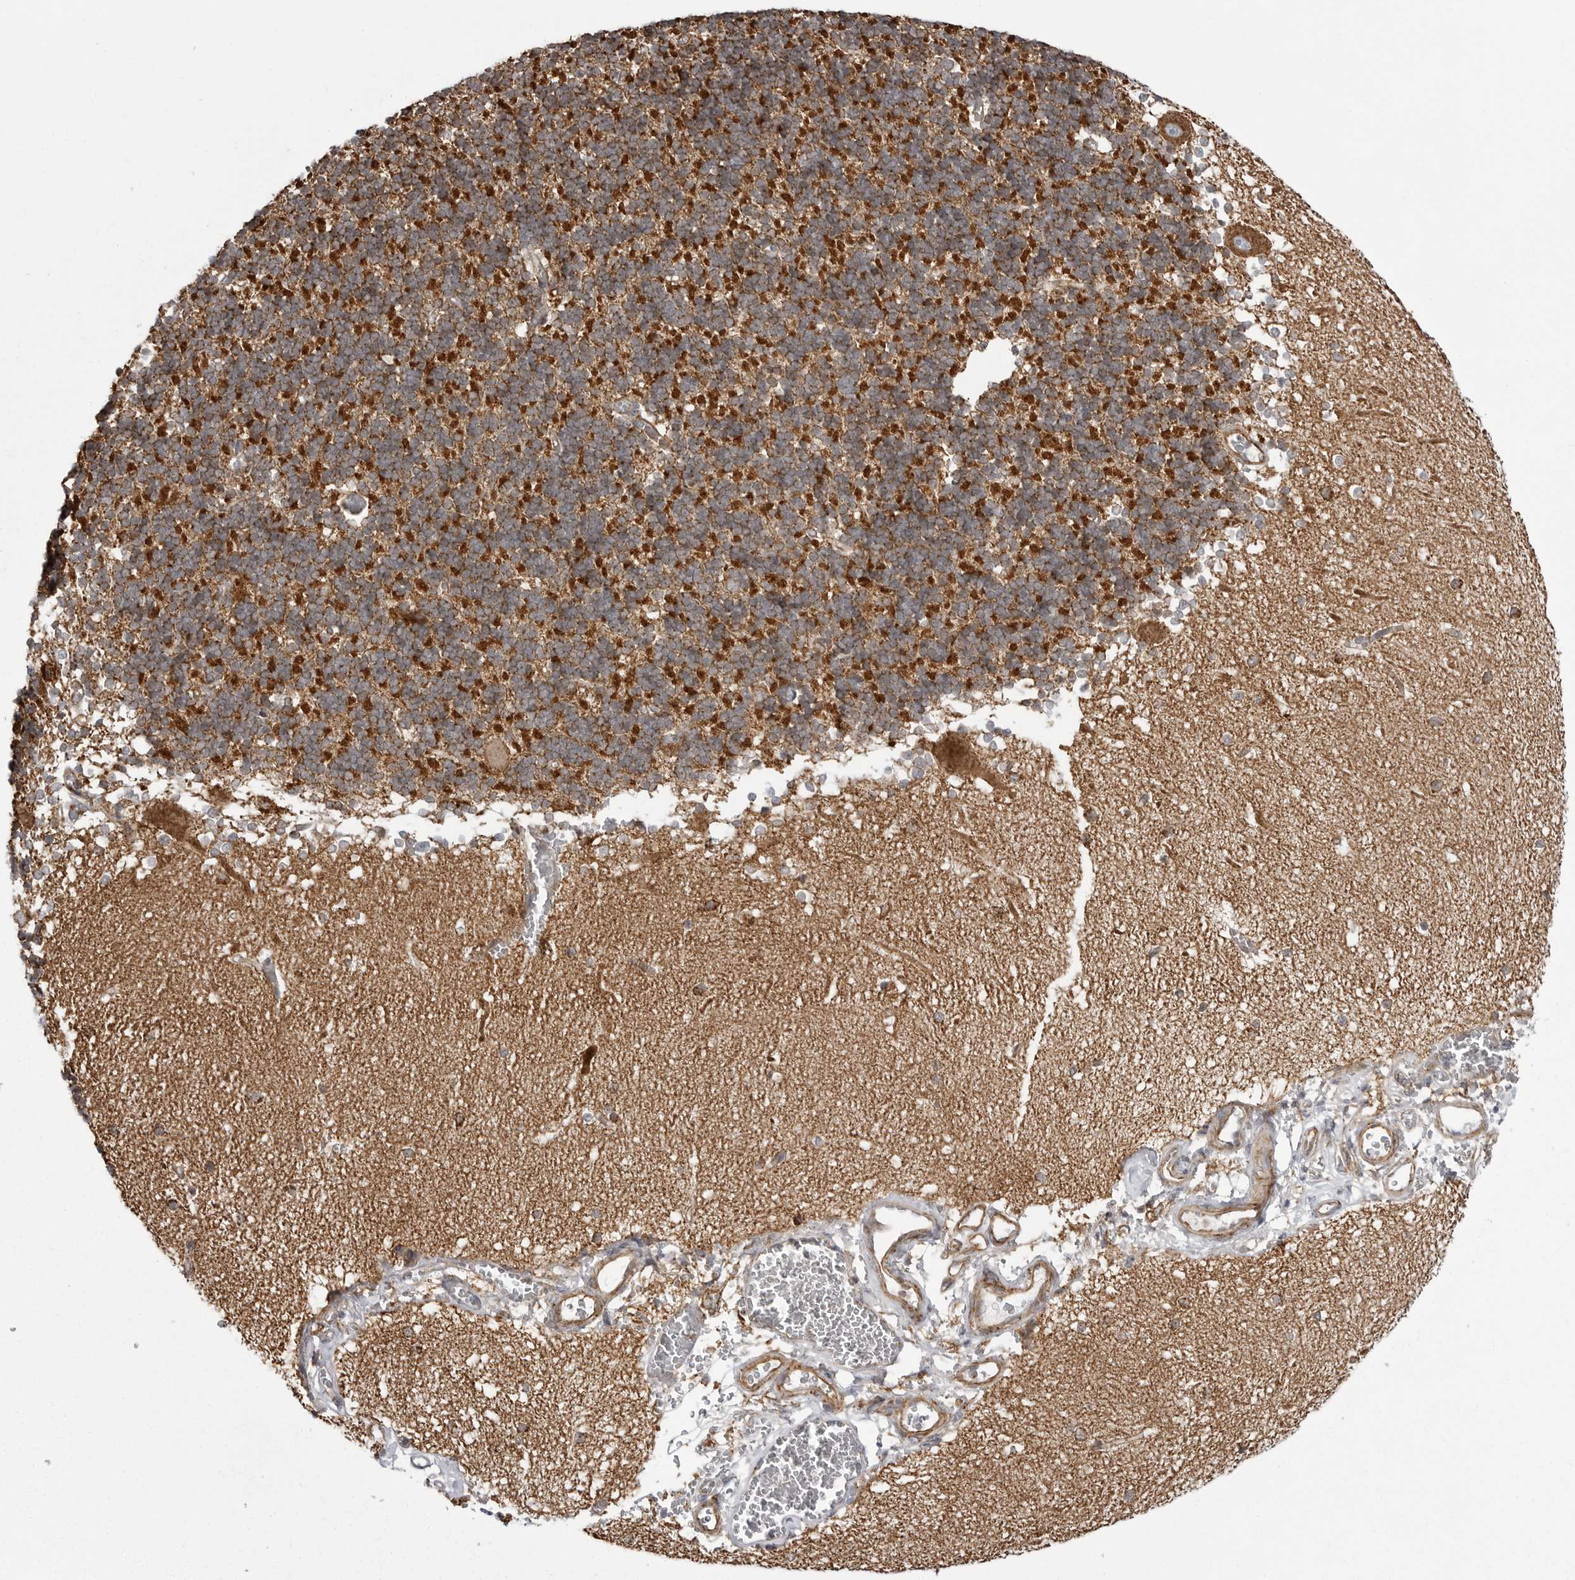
{"staining": {"intensity": "negative", "quantity": "none", "location": "none"}, "tissue": "cerebellum", "cell_type": "Cells in granular layer", "image_type": "normal", "snomed": [{"axis": "morphology", "description": "Normal tissue, NOS"}, {"axis": "topography", "description": "Cerebellum"}], "caption": "High magnification brightfield microscopy of normal cerebellum stained with DAB (3,3'-diaminobenzidine) (brown) and counterstained with hematoxylin (blue): cells in granular layer show no significant expression.", "gene": "FH", "patient": {"sex": "male", "age": 37}}